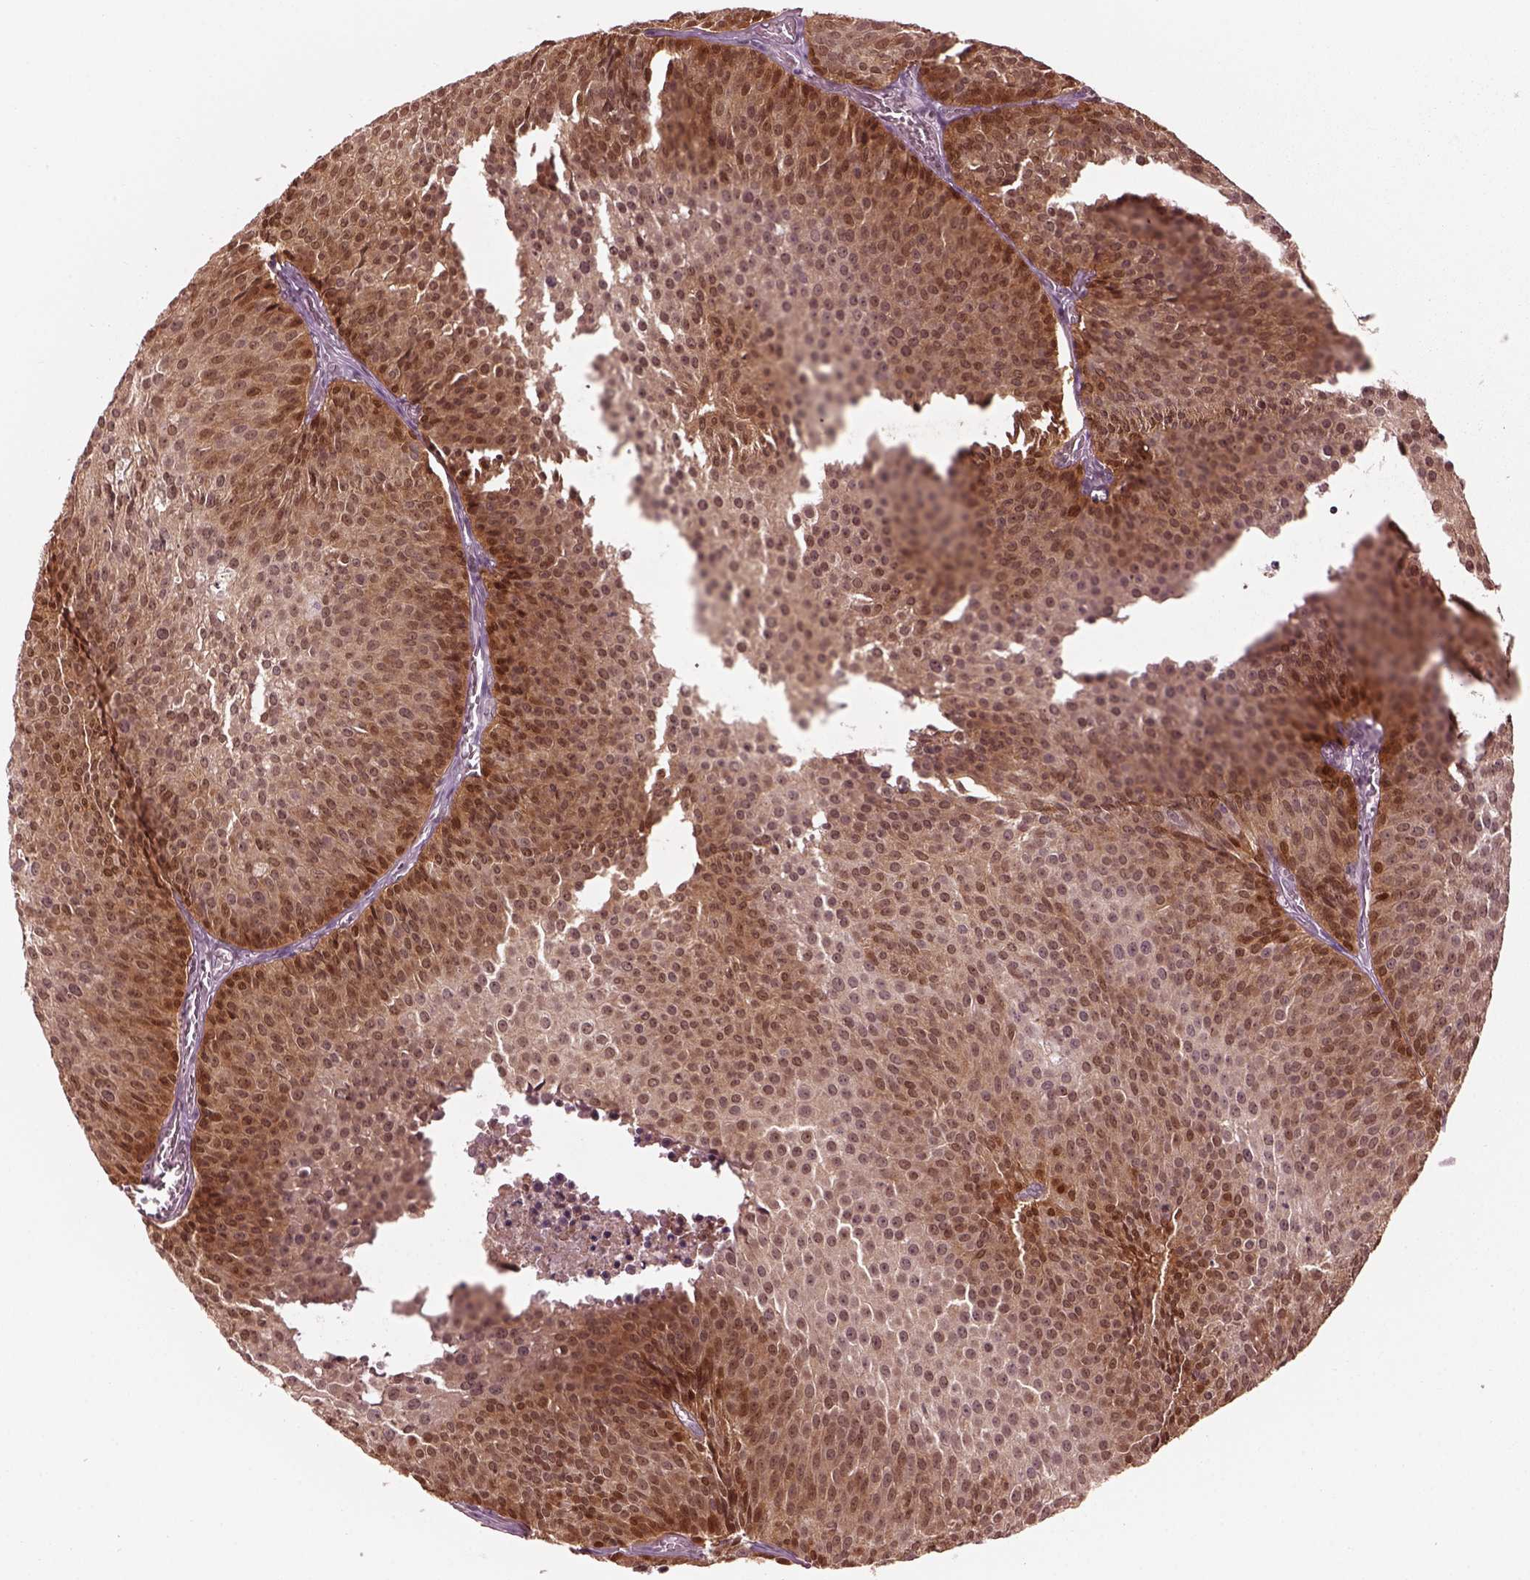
{"staining": {"intensity": "moderate", "quantity": "25%-75%", "location": "cytoplasmic/membranous"}, "tissue": "urothelial cancer", "cell_type": "Tumor cells", "image_type": "cancer", "snomed": [{"axis": "morphology", "description": "Urothelial carcinoma, Low grade"}, {"axis": "topography", "description": "Urinary bladder"}], "caption": "Protein positivity by IHC reveals moderate cytoplasmic/membranous expression in approximately 25%-75% of tumor cells in low-grade urothelial carcinoma.", "gene": "SRI", "patient": {"sex": "male", "age": 63}}